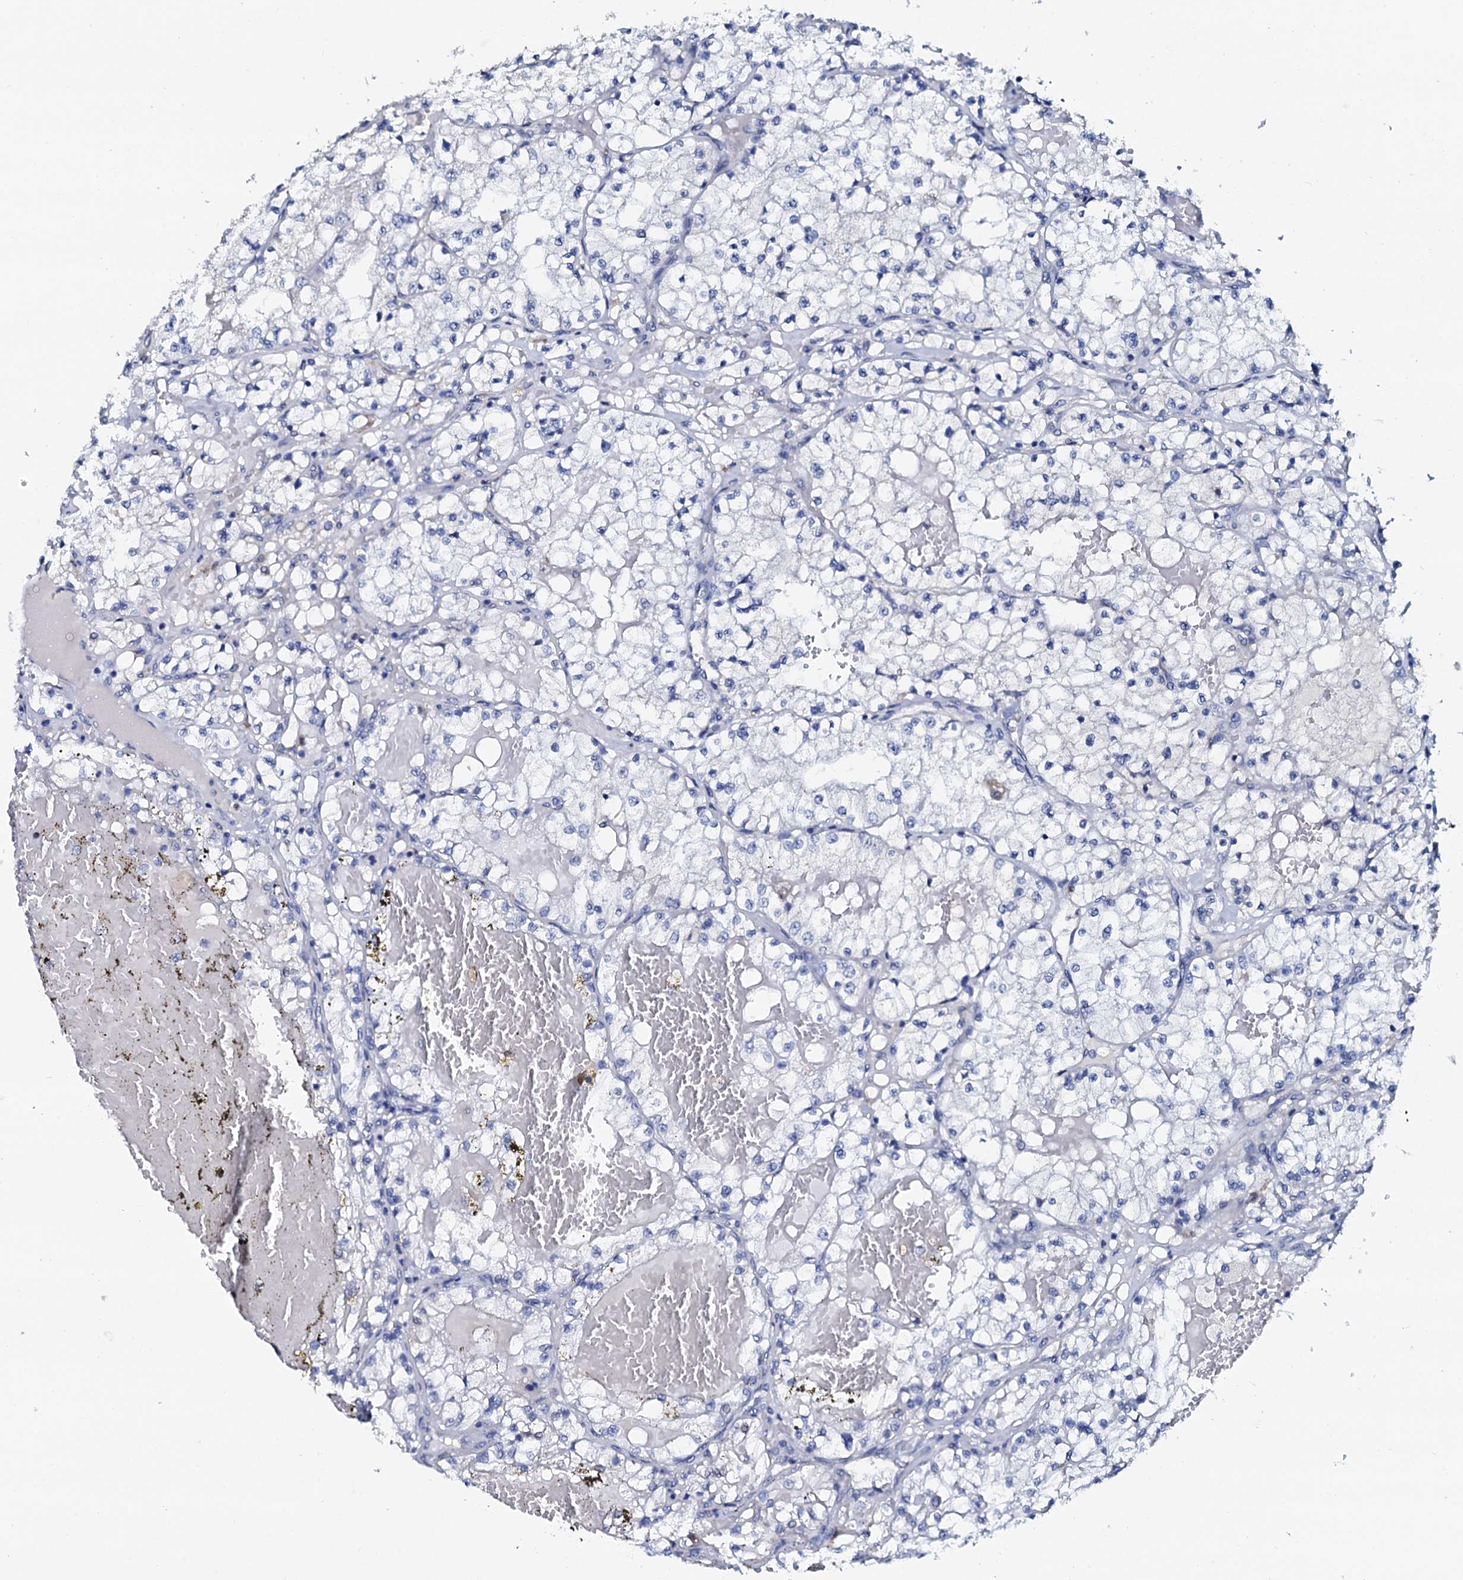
{"staining": {"intensity": "negative", "quantity": "none", "location": "none"}, "tissue": "renal cancer", "cell_type": "Tumor cells", "image_type": "cancer", "snomed": [{"axis": "morphology", "description": "Normal tissue, NOS"}, {"axis": "morphology", "description": "Adenocarcinoma, NOS"}, {"axis": "topography", "description": "Kidney"}], "caption": "Renal adenocarcinoma was stained to show a protein in brown. There is no significant expression in tumor cells.", "gene": "AMER2", "patient": {"sex": "male", "age": 68}}